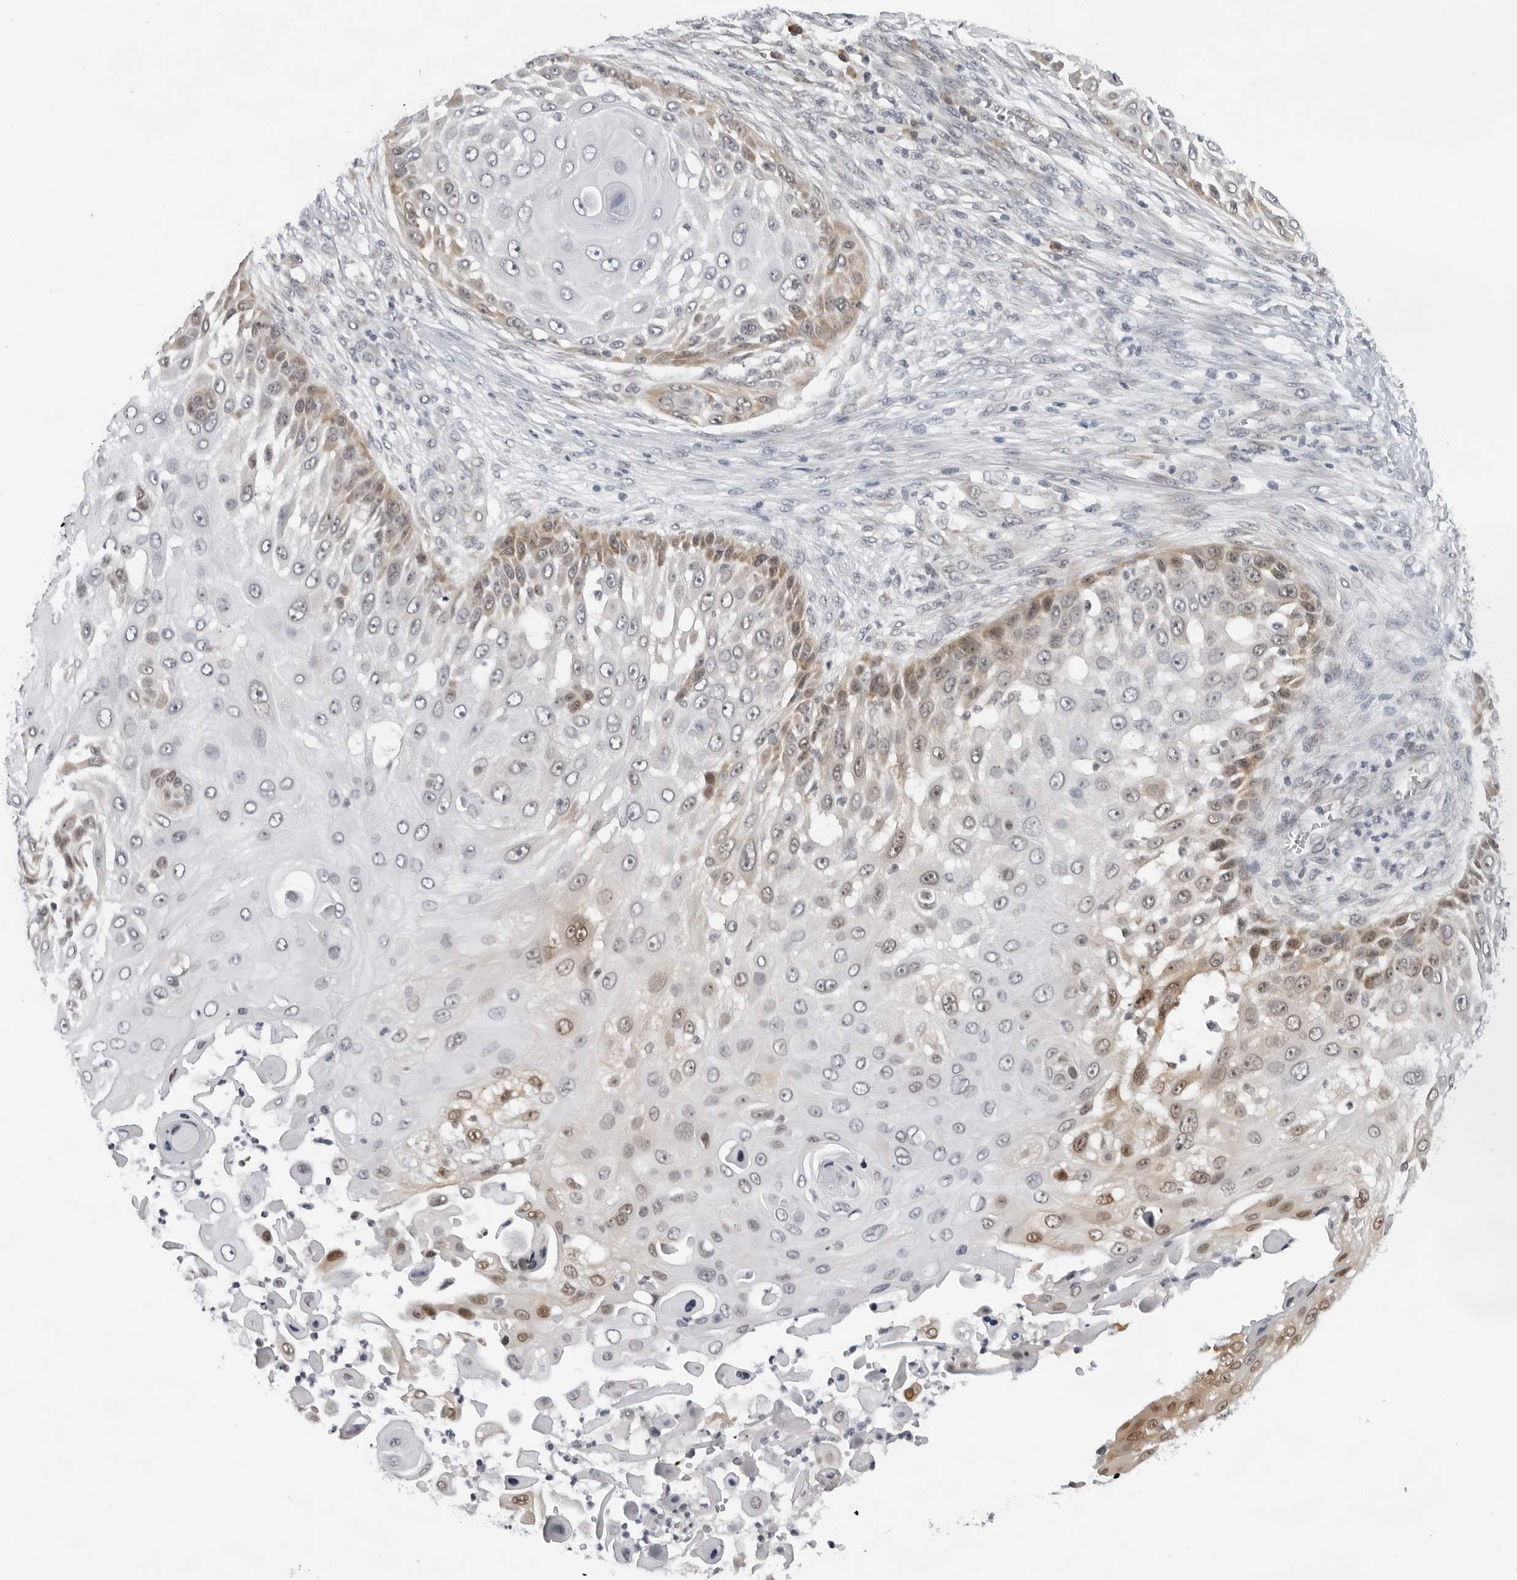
{"staining": {"intensity": "moderate", "quantity": "25%-75%", "location": "cytoplasmic/membranous"}, "tissue": "skin cancer", "cell_type": "Tumor cells", "image_type": "cancer", "snomed": [{"axis": "morphology", "description": "Squamous cell carcinoma, NOS"}, {"axis": "topography", "description": "Skin"}], "caption": "Immunohistochemistry (DAB) staining of skin cancer exhibits moderate cytoplasmic/membranous protein expression in approximately 25%-75% of tumor cells.", "gene": "CASP7", "patient": {"sex": "female", "age": 44}}